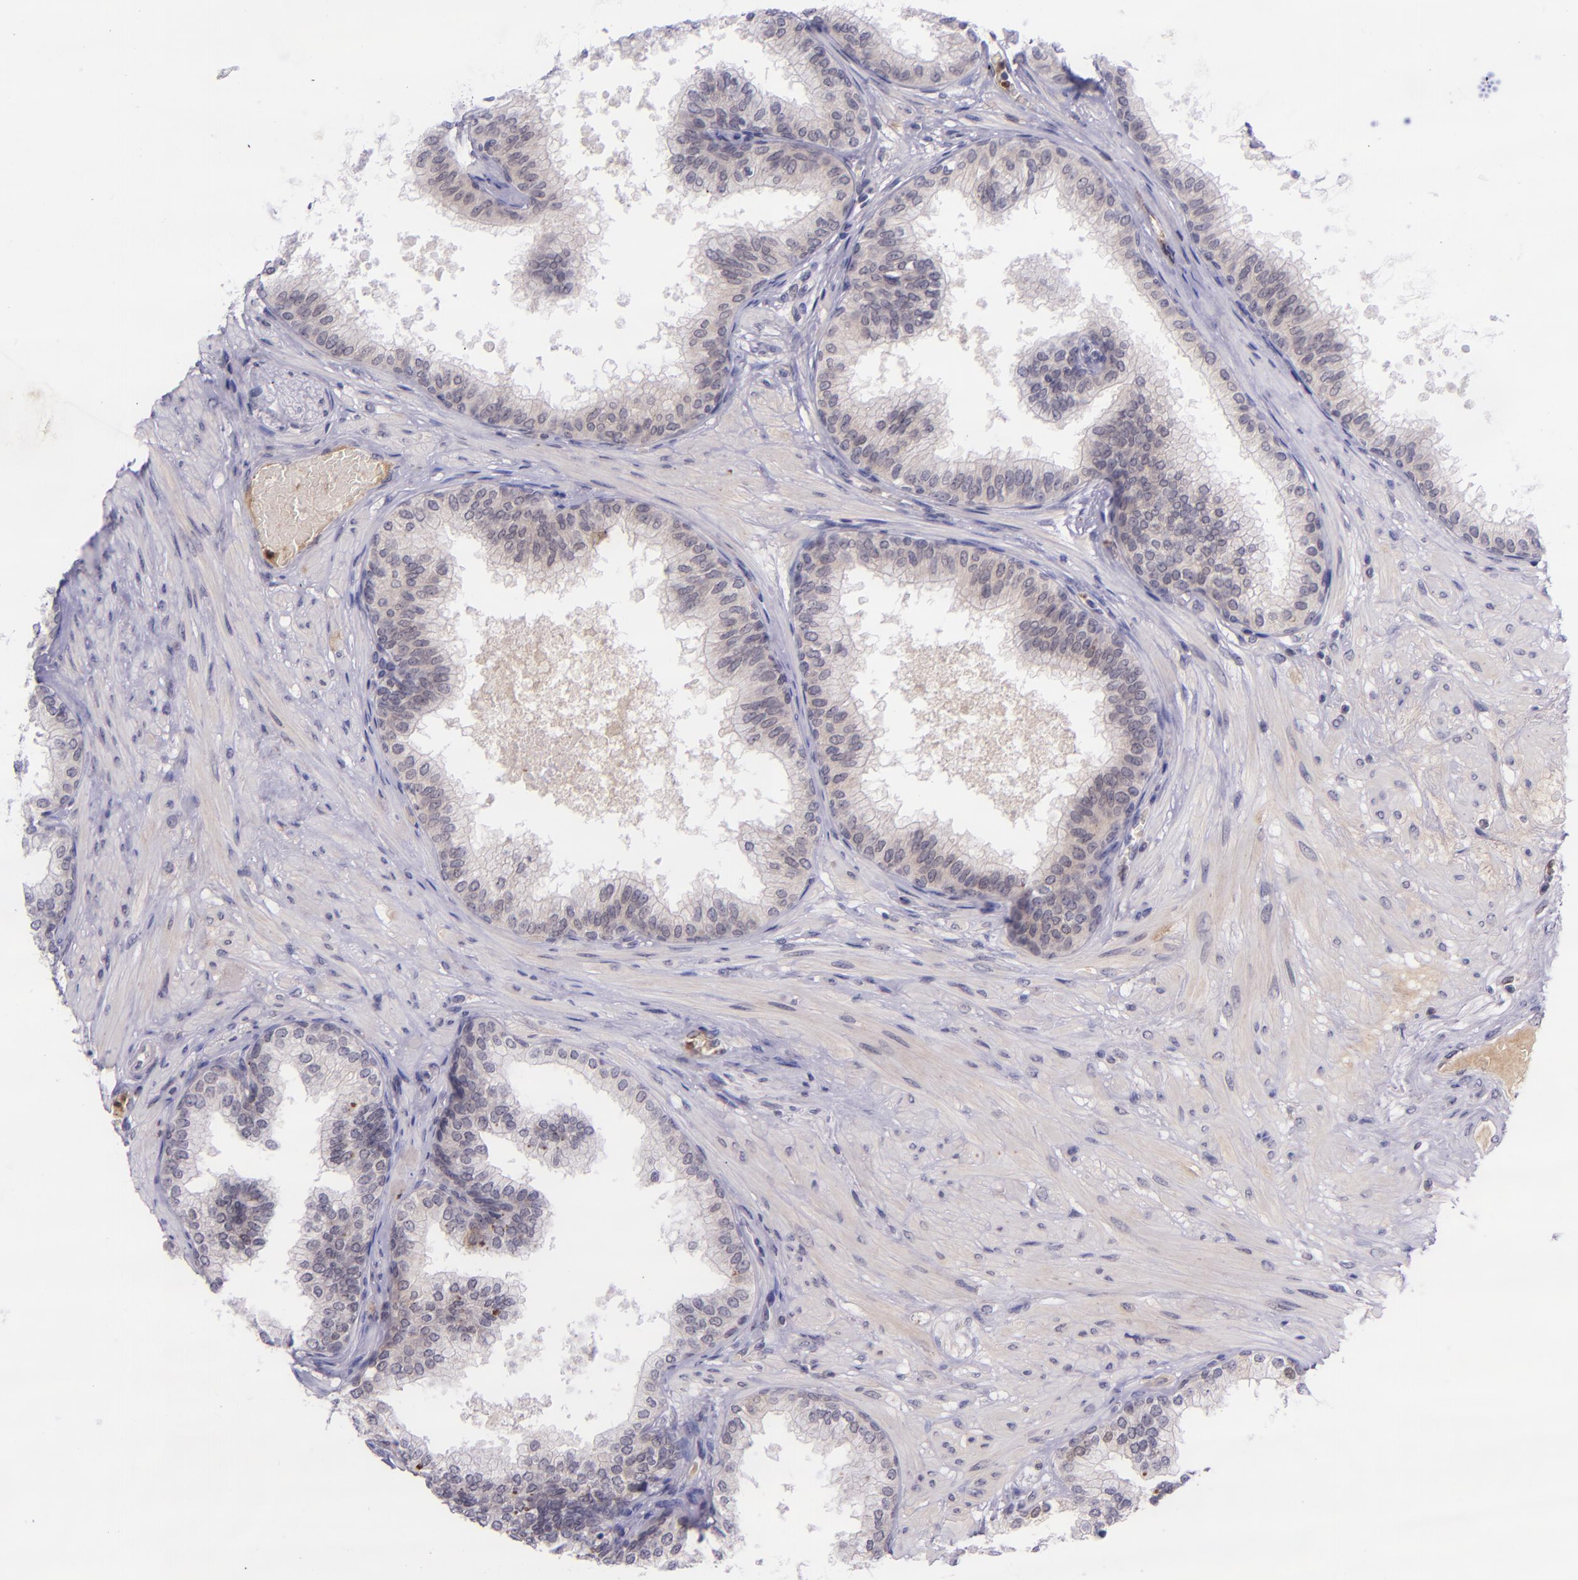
{"staining": {"intensity": "negative", "quantity": "none", "location": "none"}, "tissue": "prostate", "cell_type": "Glandular cells", "image_type": "normal", "snomed": [{"axis": "morphology", "description": "Normal tissue, NOS"}, {"axis": "topography", "description": "Prostate"}], "caption": "Immunohistochemistry of benign prostate shows no positivity in glandular cells. Brightfield microscopy of IHC stained with DAB (3,3'-diaminobenzidine) (brown) and hematoxylin (blue), captured at high magnification.", "gene": "SELL", "patient": {"sex": "male", "age": 60}}